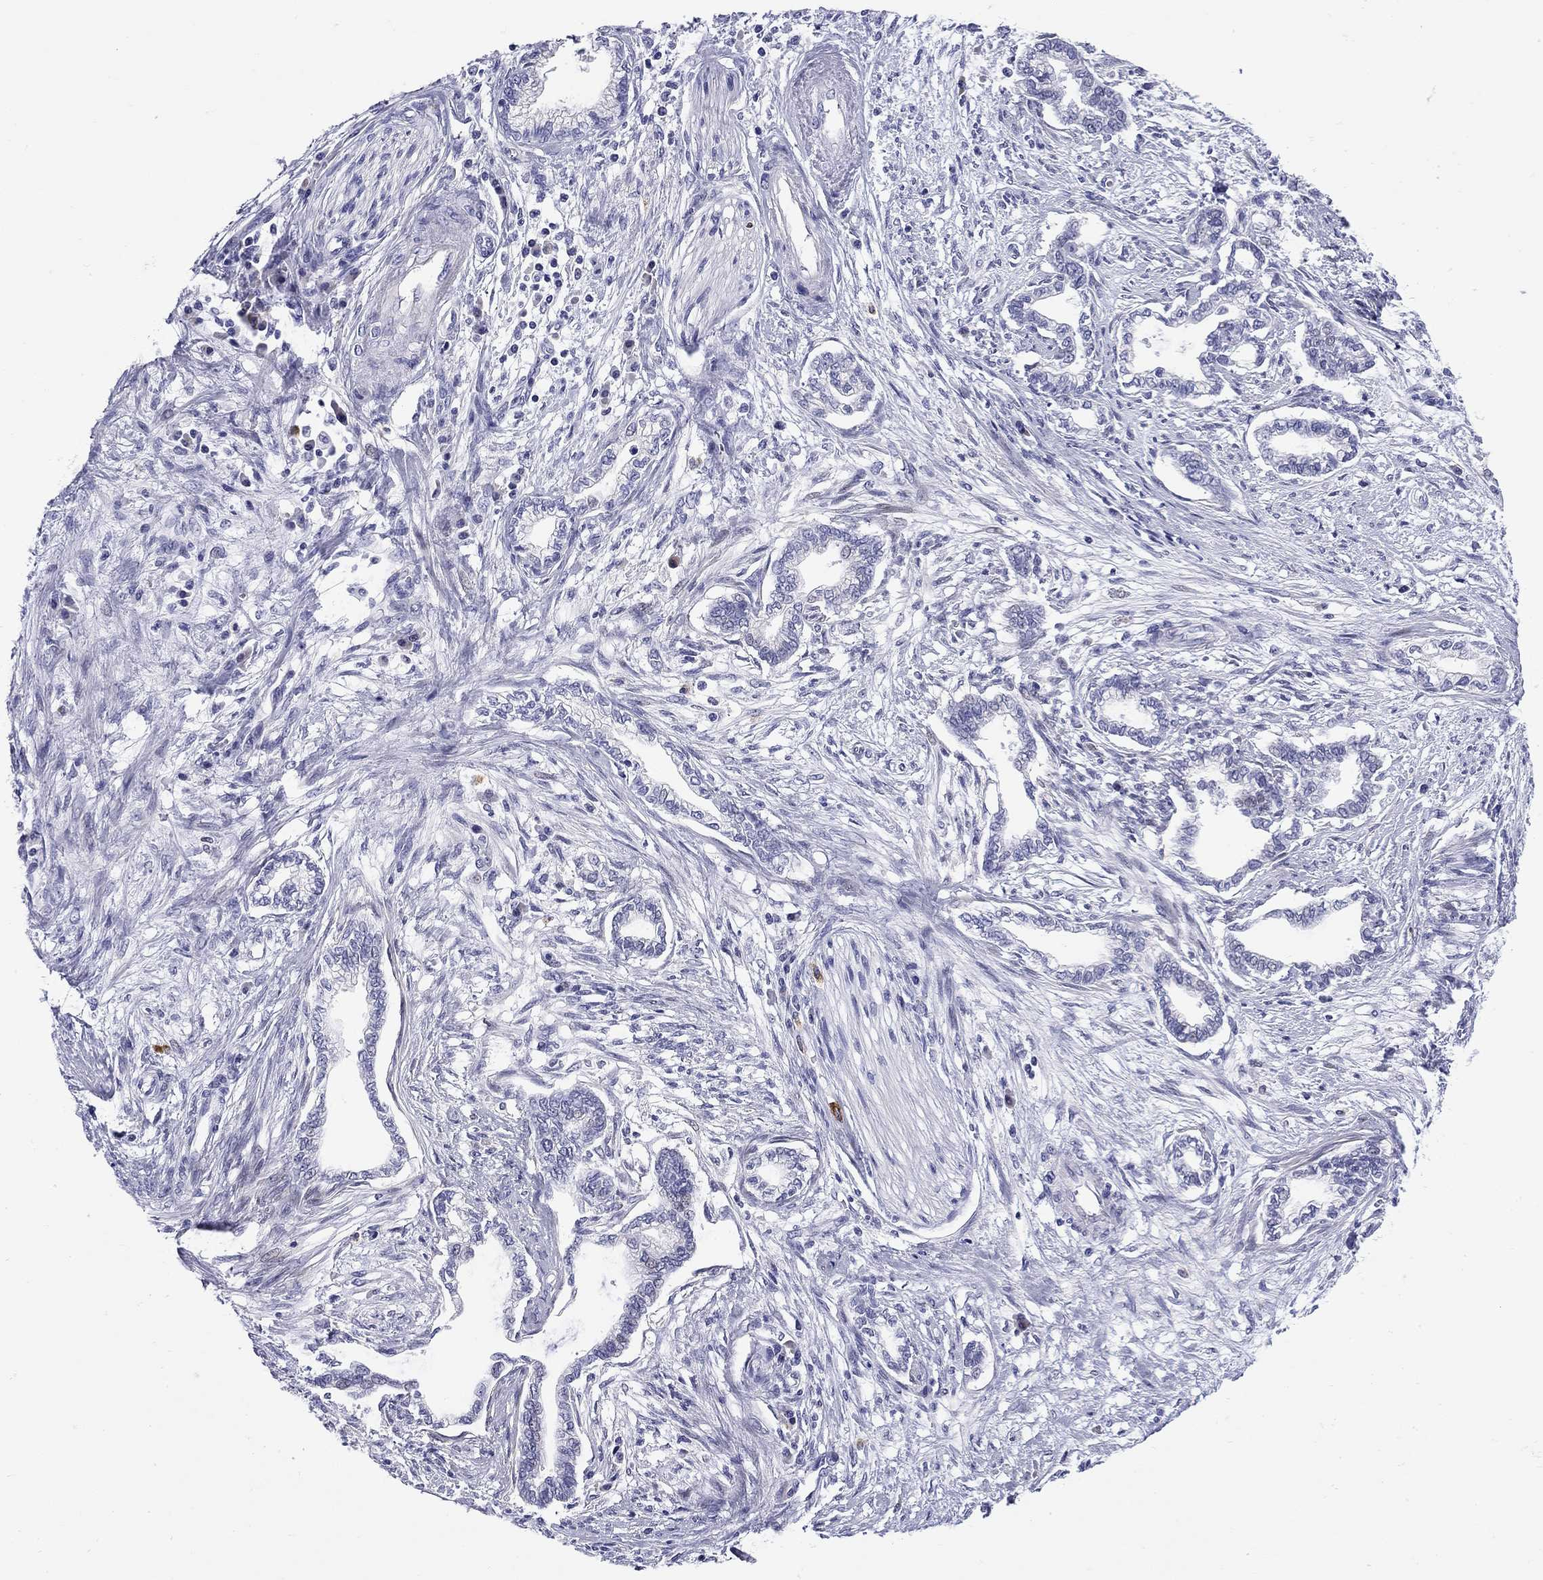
{"staining": {"intensity": "negative", "quantity": "none", "location": "none"}, "tissue": "cervical cancer", "cell_type": "Tumor cells", "image_type": "cancer", "snomed": [{"axis": "morphology", "description": "Adenocarcinoma, NOS"}, {"axis": "topography", "description": "Cervix"}], "caption": "Histopathology image shows no protein expression in tumor cells of cervical cancer (adenocarcinoma) tissue. (Stains: DAB (3,3'-diaminobenzidine) immunohistochemistry with hematoxylin counter stain, Microscopy: brightfield microscopy at high magnification).", "gene": "C8orf88", "patient": {"sex": "female", "age": 62}}